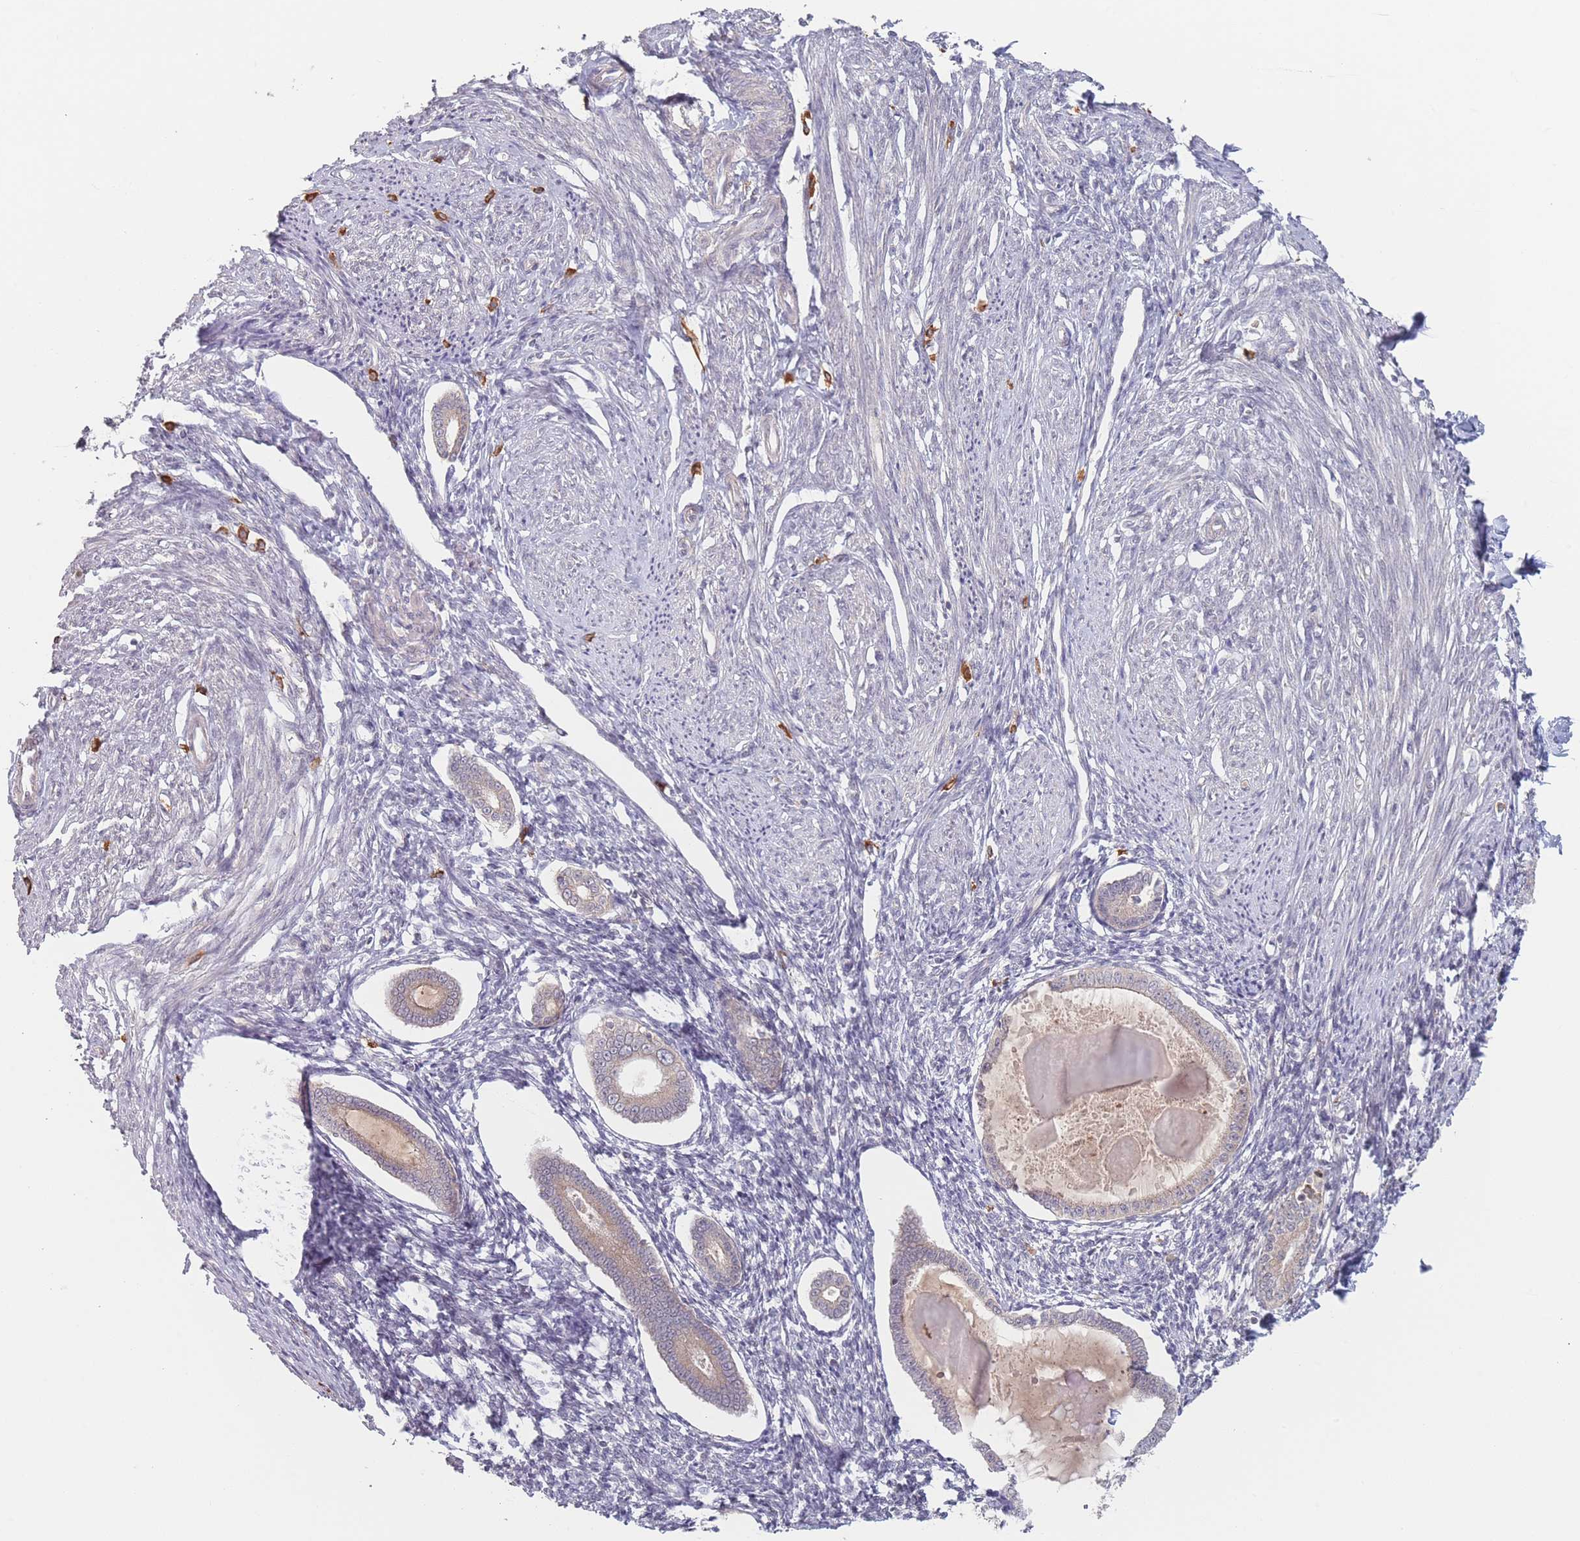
{"staining": {"intensity": "negative", "quantity": "none", "location": "none"}, "tissue": "endometrium", "cell_type": "Cells in endometrial stroma", "image_type": "normal", "snomed": [{"axis": "morphology", "description": "Normal tissue, NOS"}, {"axis": "topography", "description": "Endometrium"}], "caption": "High power microscopy micrograph of an immunohistochemistry micrograph of benign endometrium, revealing no significant staining in cells in endometrial stroma. Nuclei are stained in blue.", "gene": "PPM1A", "patient": {"sex": "female", "age": 56}}